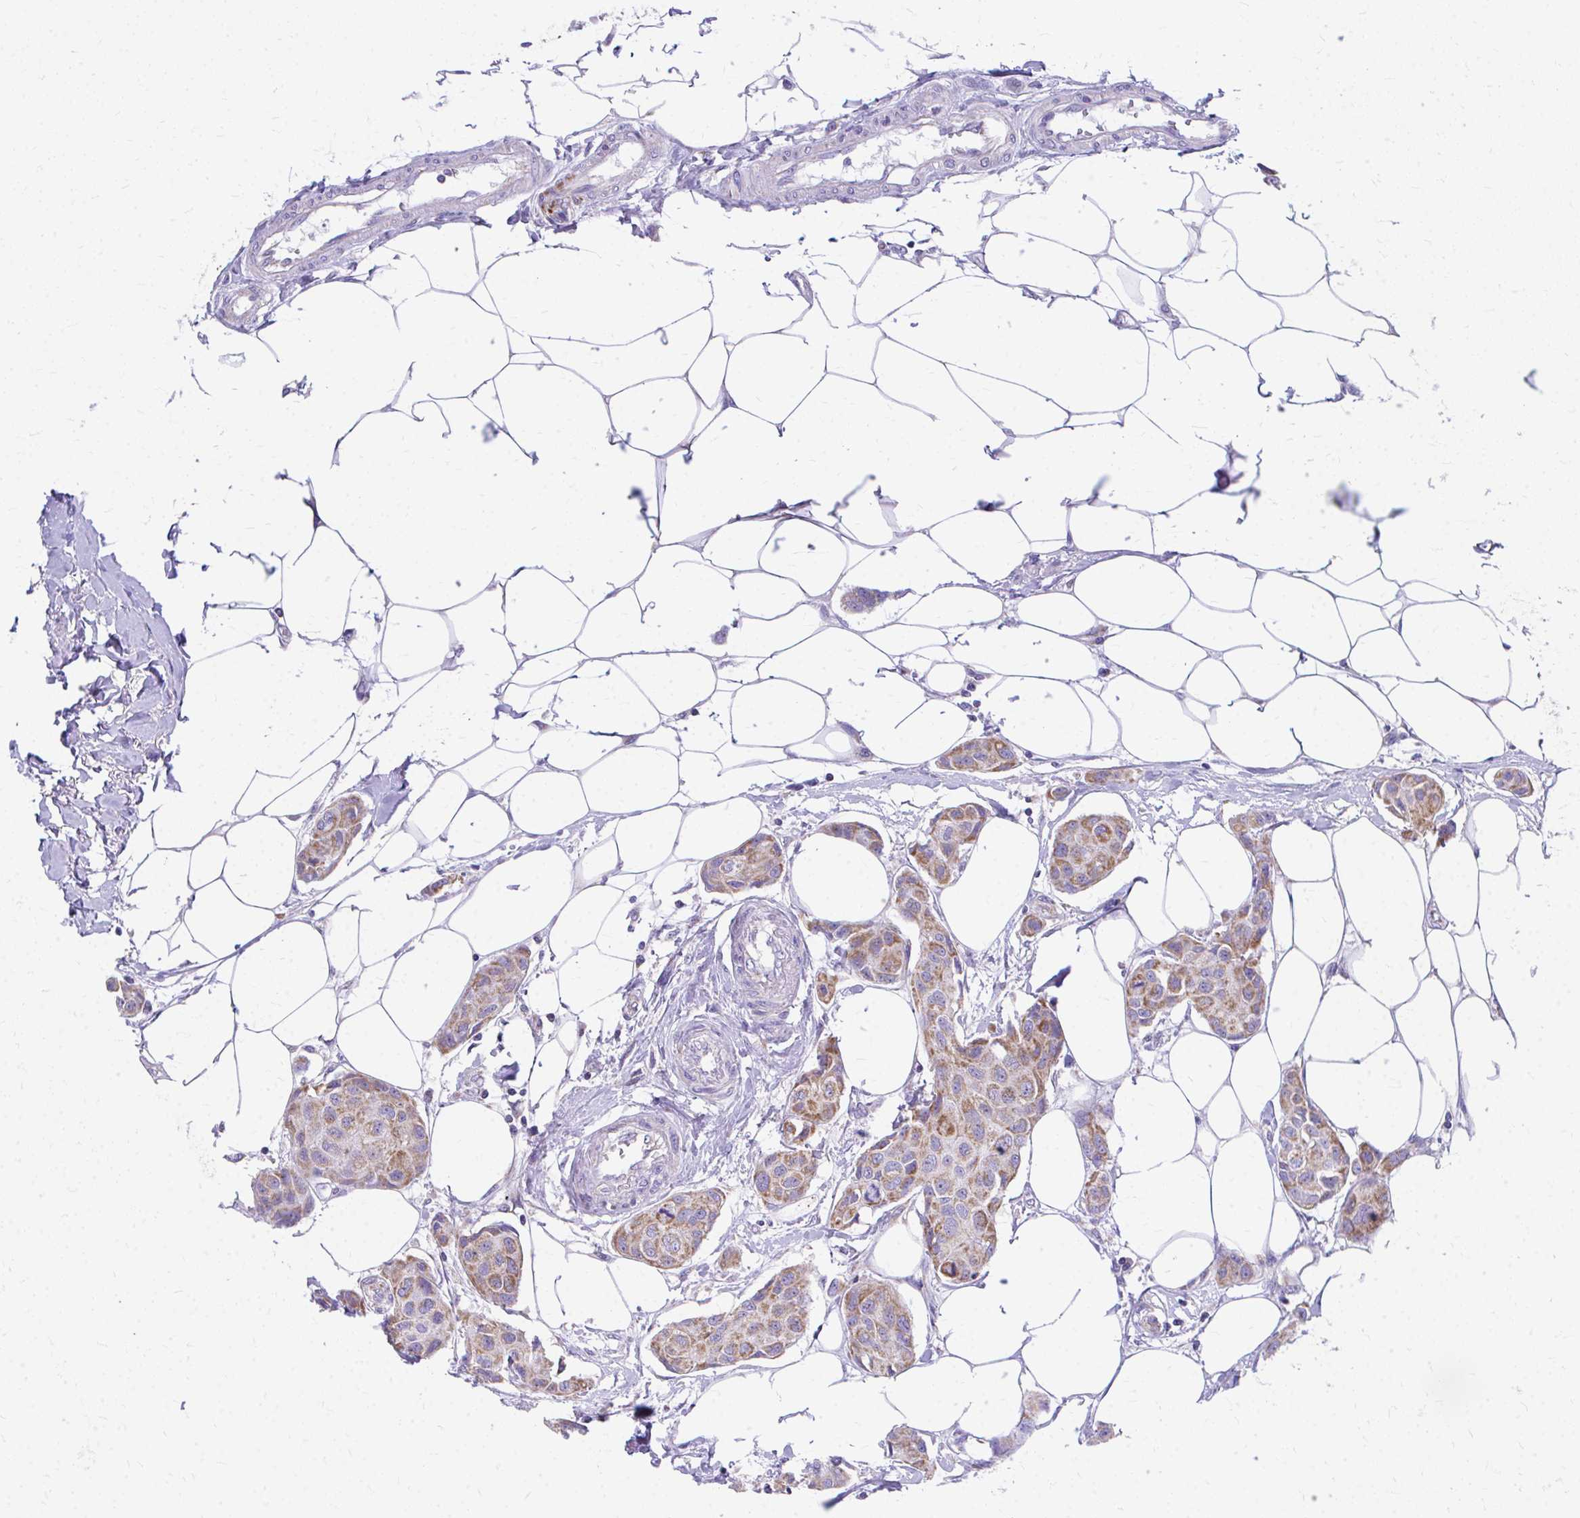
{"staining": {"intensity": "moderate", "quantity": ">75%", "location": "cytoplasmic/membranous"}, "tissue": "breast cancer", "cell_type": "Tumor cells", "image_type": "cancer", "snomed": [{"axis": "morphology", "description": "Duct carcinoma"}, {"axis": "topography", "description": "Breast"}, {"axis": "topography", "description": "Lymph node"}], "caption": "Moderate cytoplasmic/membranous positivity is identified in approximately >75% of tumor cells in breast cancer.", "gene": "MRPL19", "patient": {"sex": "female", "age": 80}}